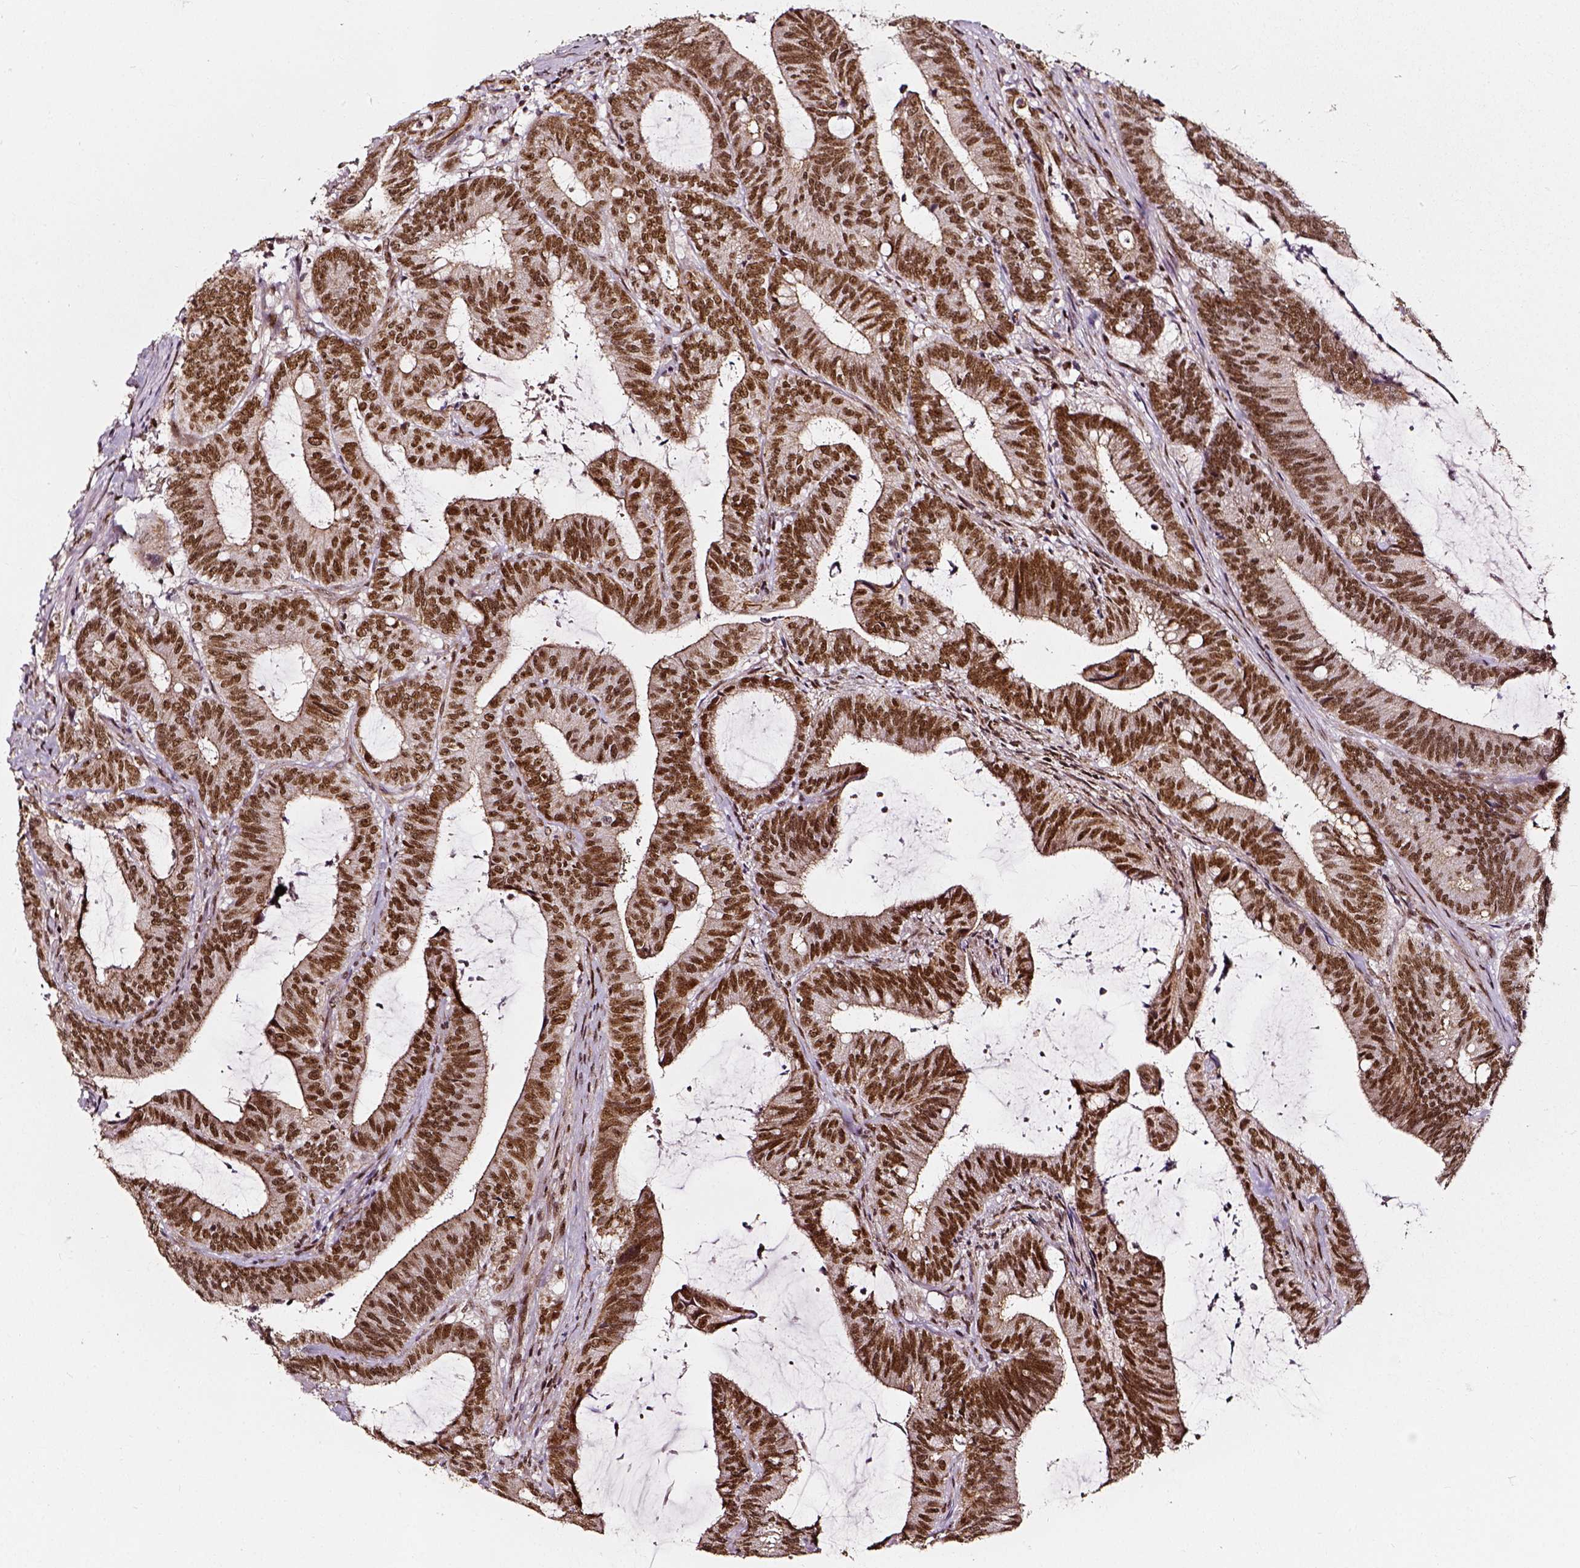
{"staining": {"intensity": "moderate", "quantity": ">75%", "location": "nuclear"}, "tissue": "colorectal cancer", "cell_type": "Tumor cells", "image_type": "cancer", "snomed": [{"axis": "morphology", "description": "Adenocarcinoma, NOS"}, {"axis": "topography", "description": "Colon"}], "caption": "This is a micrograph of immunohistochemistry (IHC) staining of colorectal cancer (adenocarcinoma), which shows moderate expression in the nuclear of tumor cells.", "gene": "NACC1", "patient": {"sex": "female", "age": 43}}